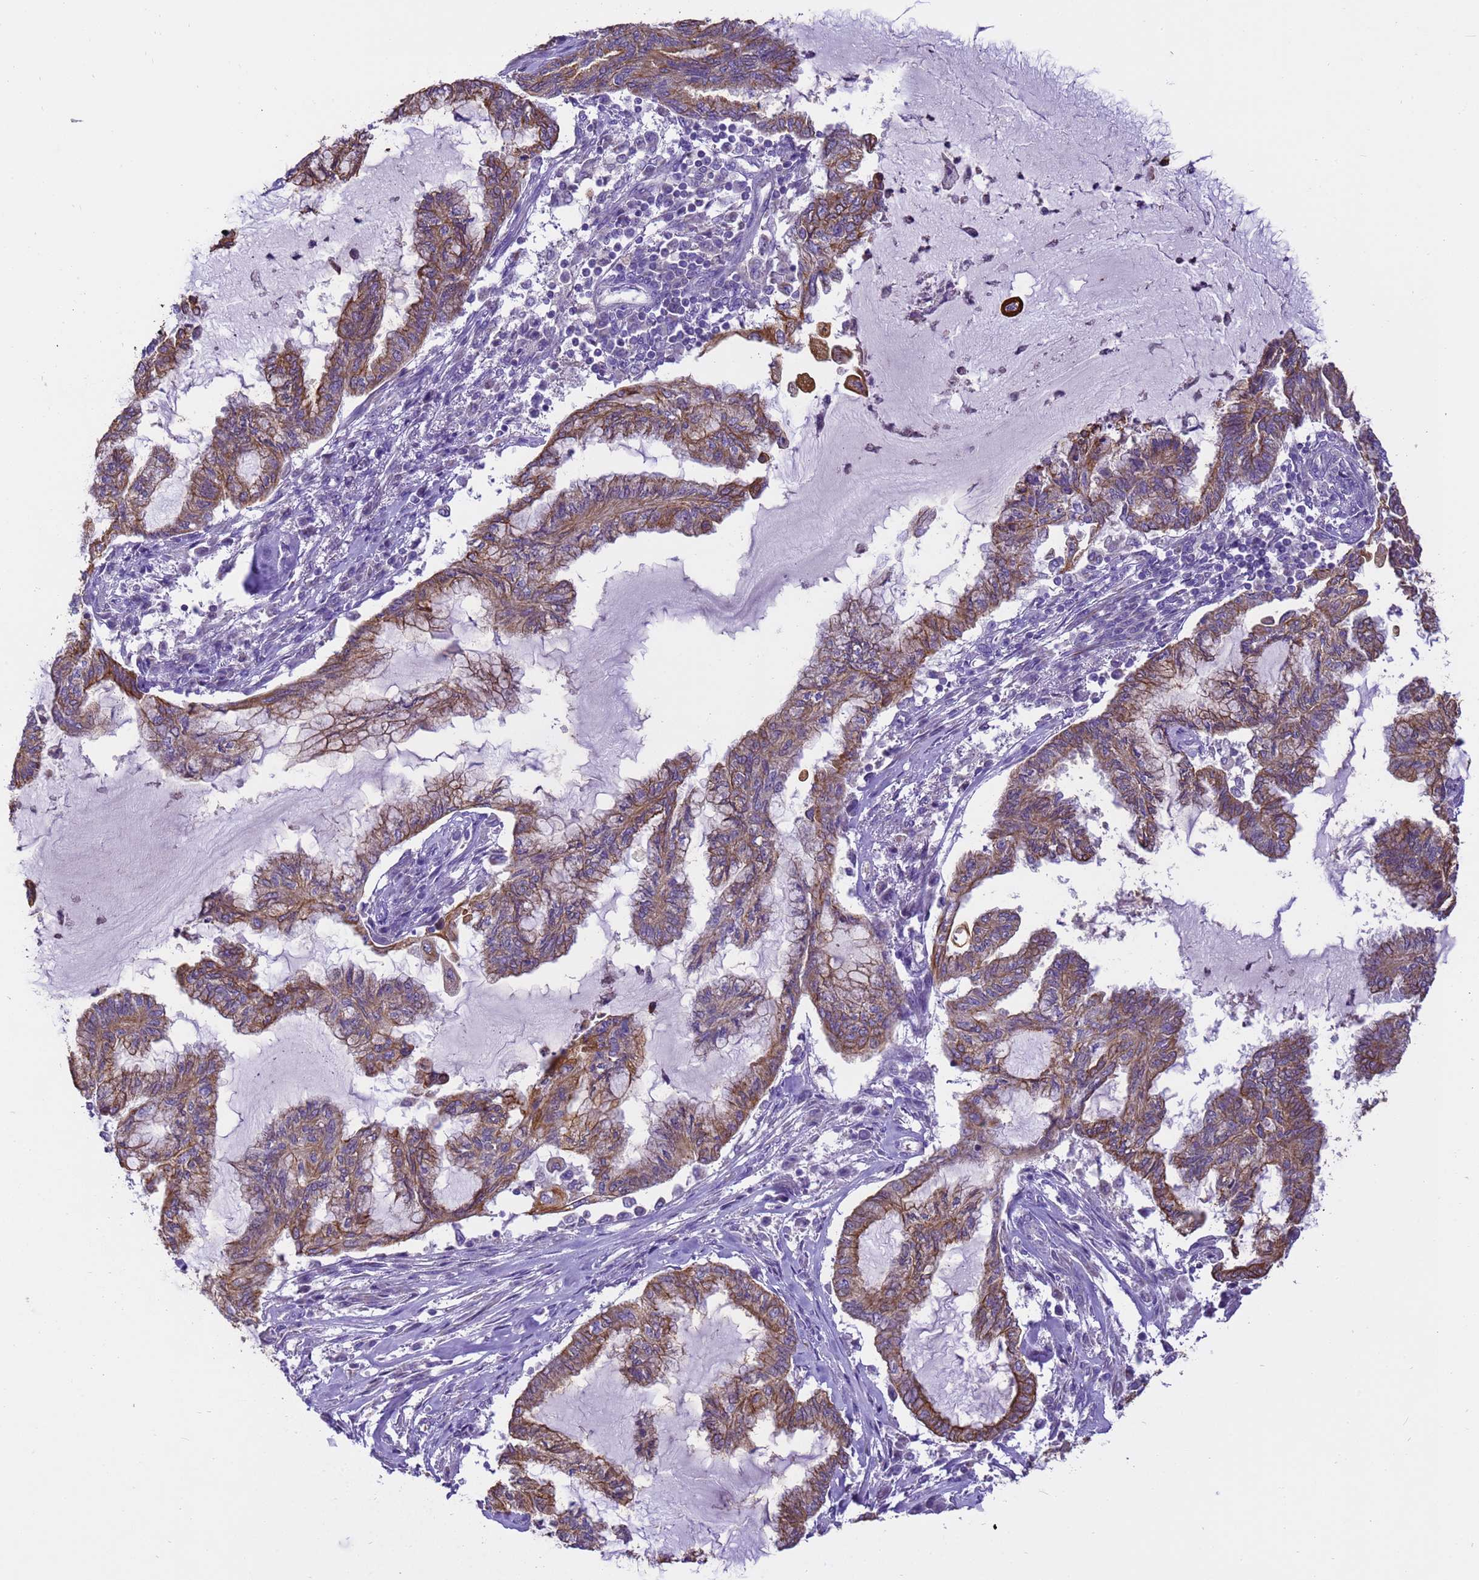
{"staining": {"intensity": "moderate", "quantity": "25%-75%", "location": "cytoplasmic/membranous"}, "tissue": "endometrial cancer", "cell_type": "Tumor cells", "image_type": "cancer", "snomed": [{"axis": "morphology", "description": "Adenocarcinoma, NOS"}, {"axis": "topography", "description": "Endometrium"}], "caption": "IHC of human endometrial cancer (adenocarcinoma) displays medium levels of moderate cytoplasmic/membranous positivity in about 25%-75% of tumor cells.", "gene": "PIEZO2", "patient": {"sex": "female", "age": 86}}